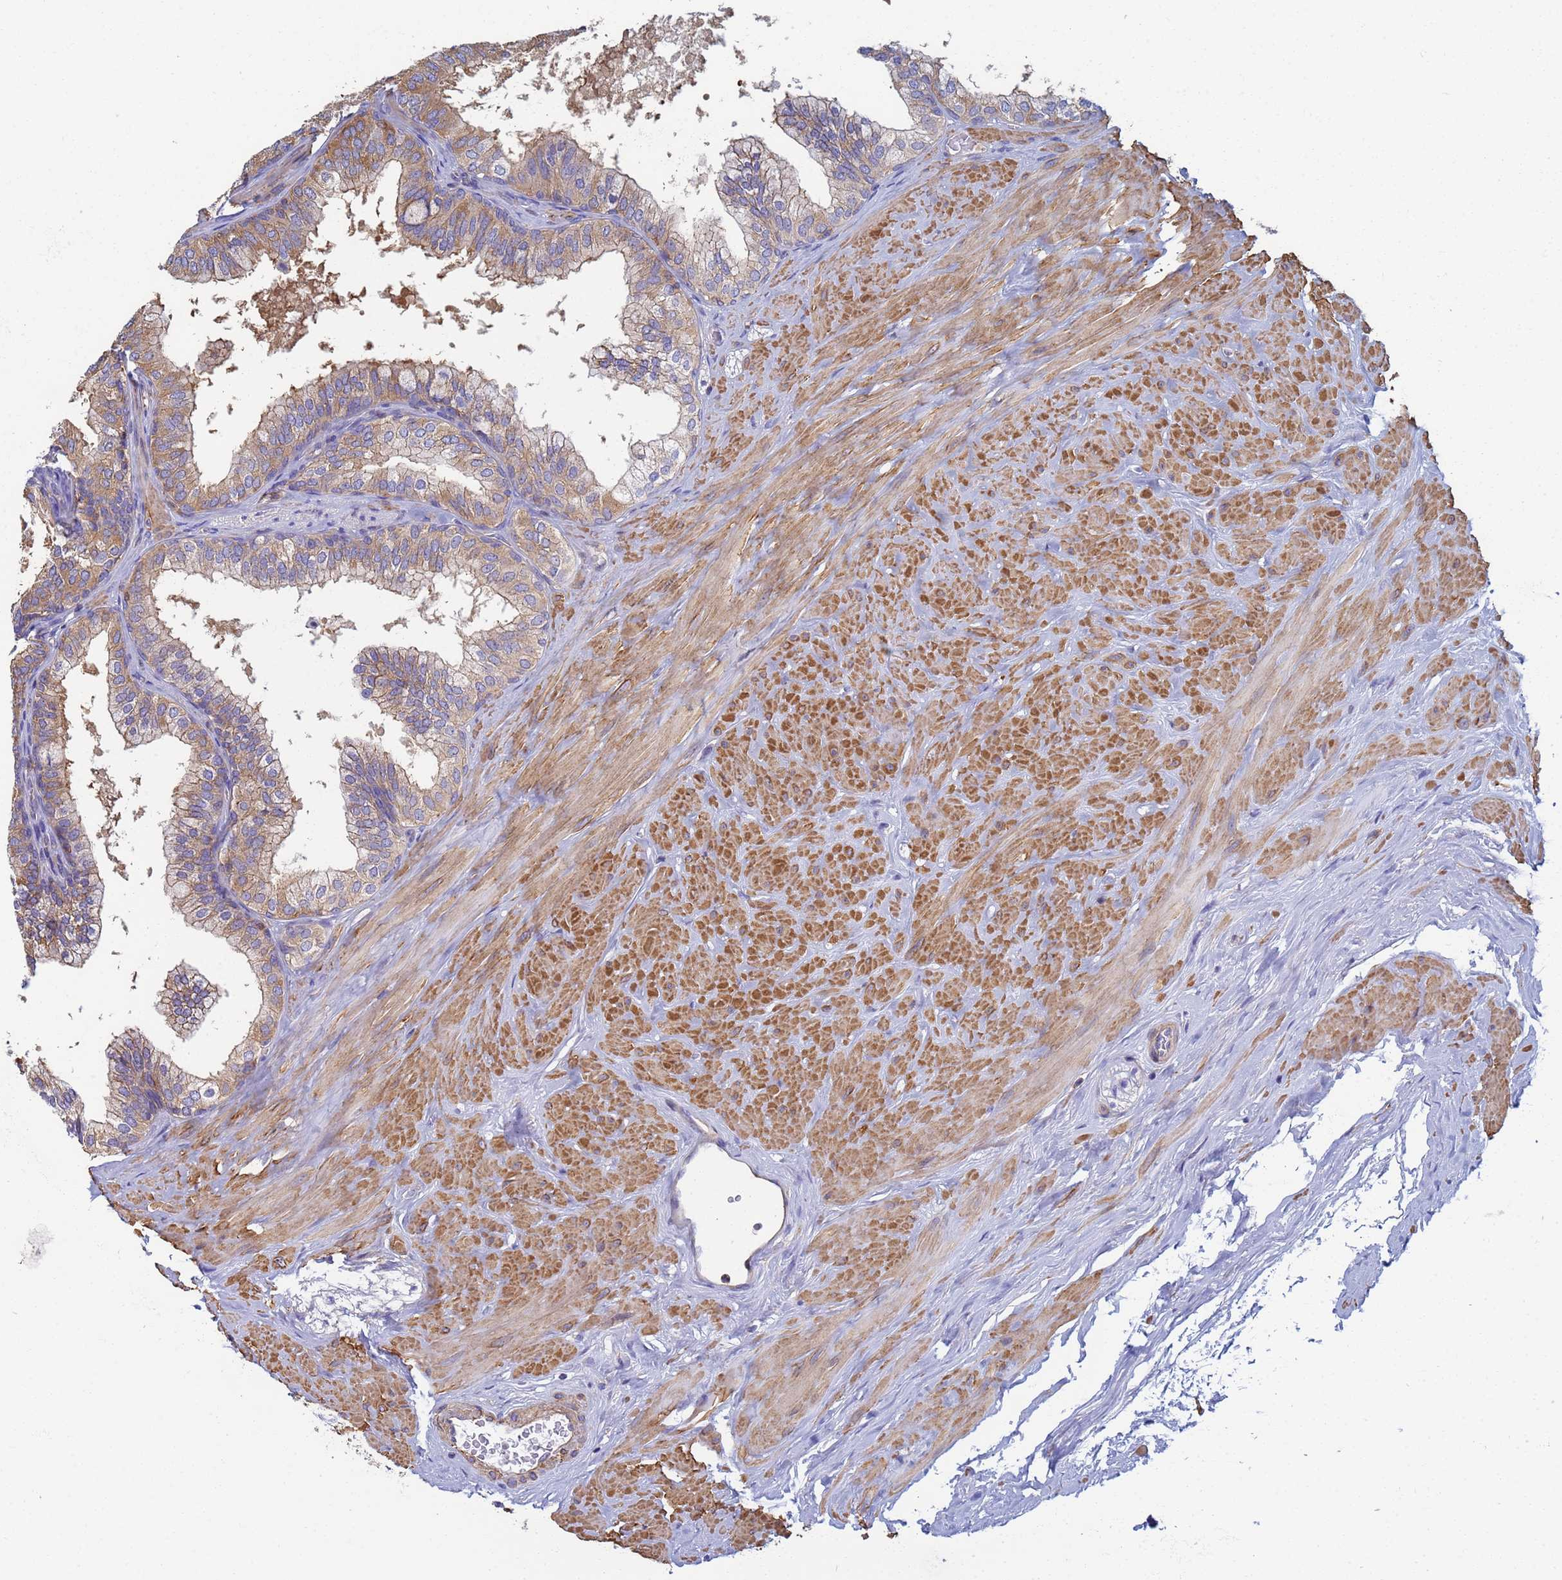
{"staining": {"intensity": "strong", "quantity": ">75%", "location": "cytoplasmic/membranous"}, "tissue": "prostate", "cell_type": "Glandular cells", "image_type": "normal", "snomed": [{"axis": "morphology", "description": "Normal tissue, NOS"}, {"axis": "topography", "description": "Prostate"}], "caption": "A high-resolution micrograph shows IHC staining of benign prostate, which shows strong cytoplasmic/membranous expression in approximately >75% of glandular cells.", "gene": "ZNG1A", "patient": {"sex": "male", "age": 60}}